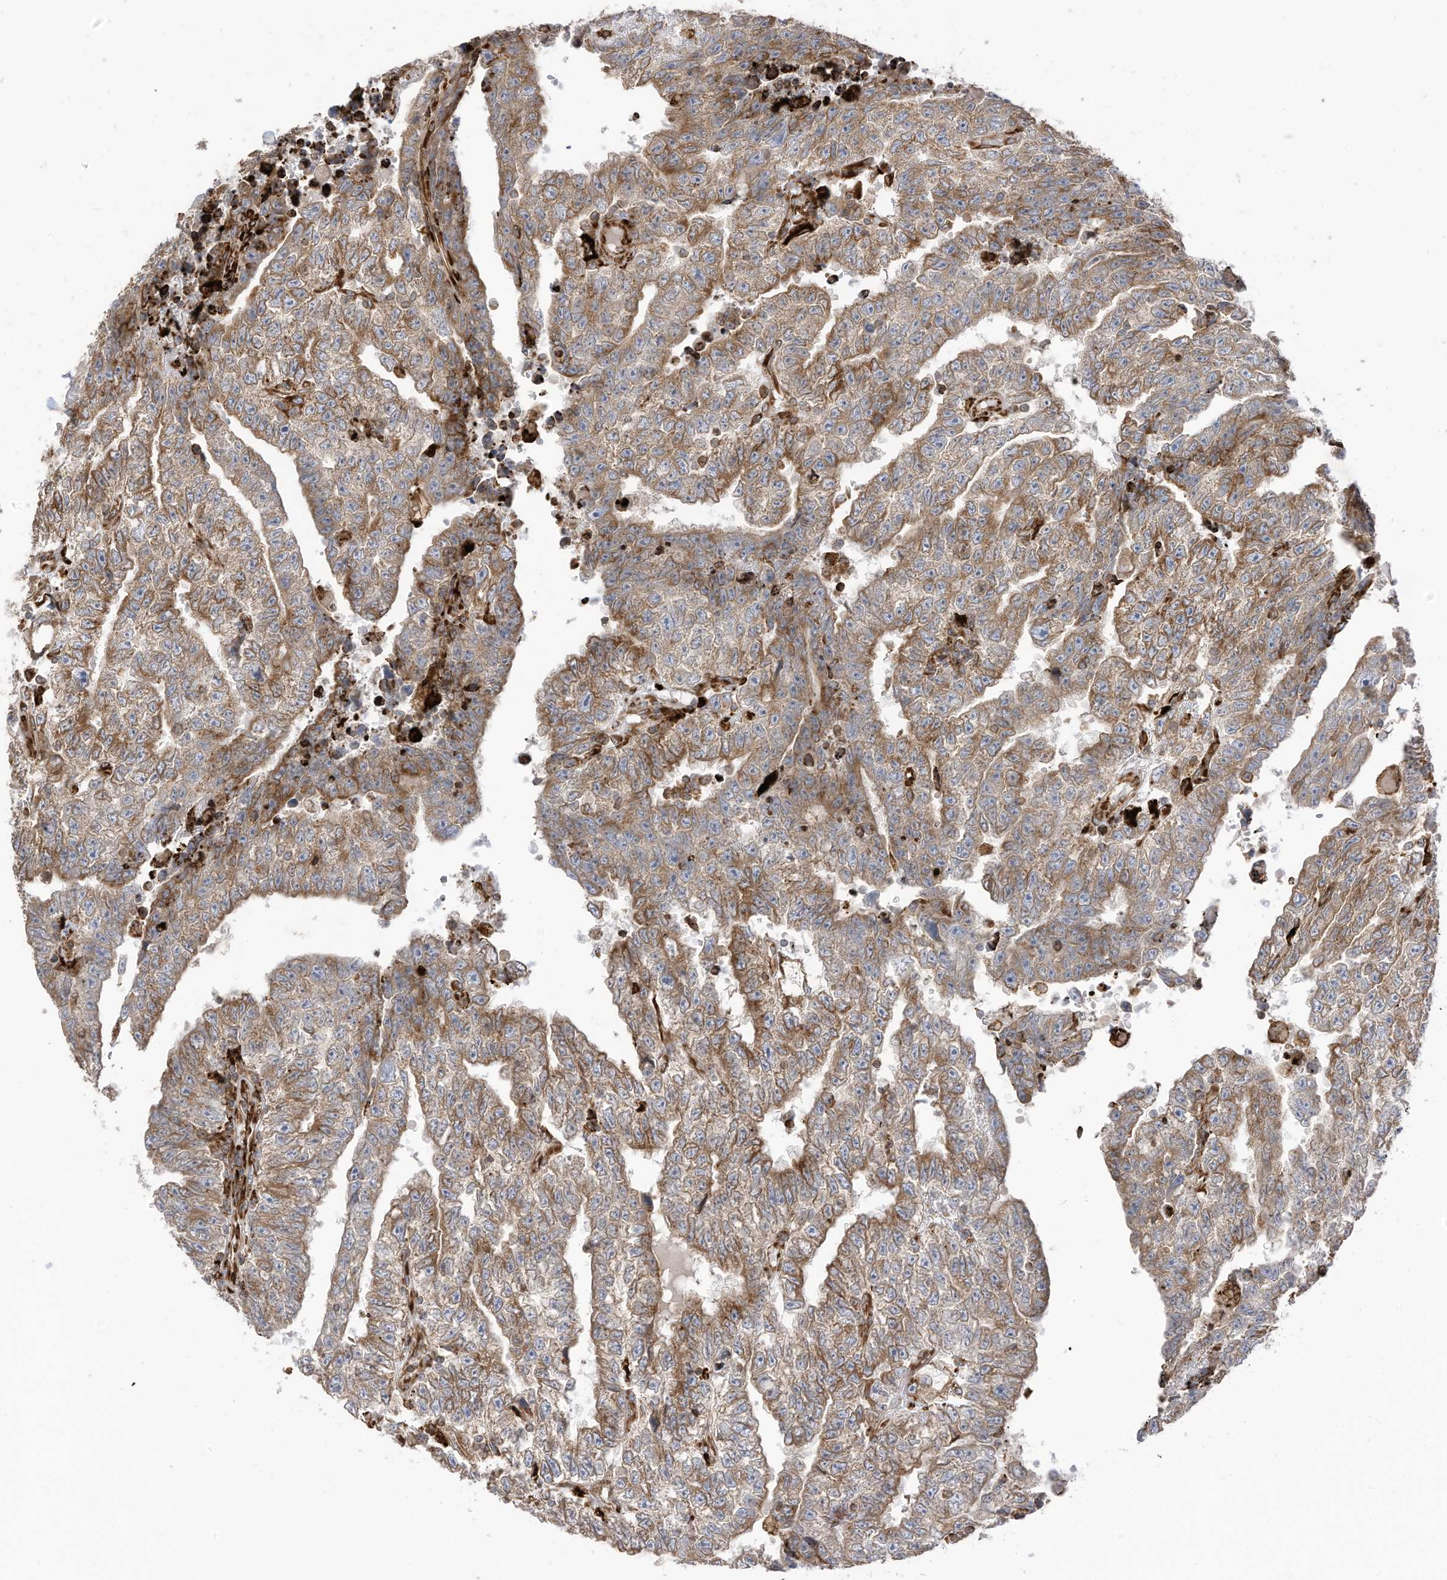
{"staining": {"intensity": "moderate", "quantity": ">75%", "location": "cytoplasmic/membranous"}, "tissue": "testis cancer", "cell_type": "Tumor cells", "image_type": "cancer", "snomed": [{"axis": "morphology", "description": "Carcinoma, Embryonal, NOS"}, {"axis": "topography", "description": "Testis"}], "caption": "Immunohistochemistry (IHC) image of testis embryonal carcinoma stained for a protein (brown), which shows medium levels of moderate cytoplasmic/membranous expression in approximately >75% of tumor cells.", "gene": "TRNAU1AP", "patient": {"sex": "male", "age": 25}}